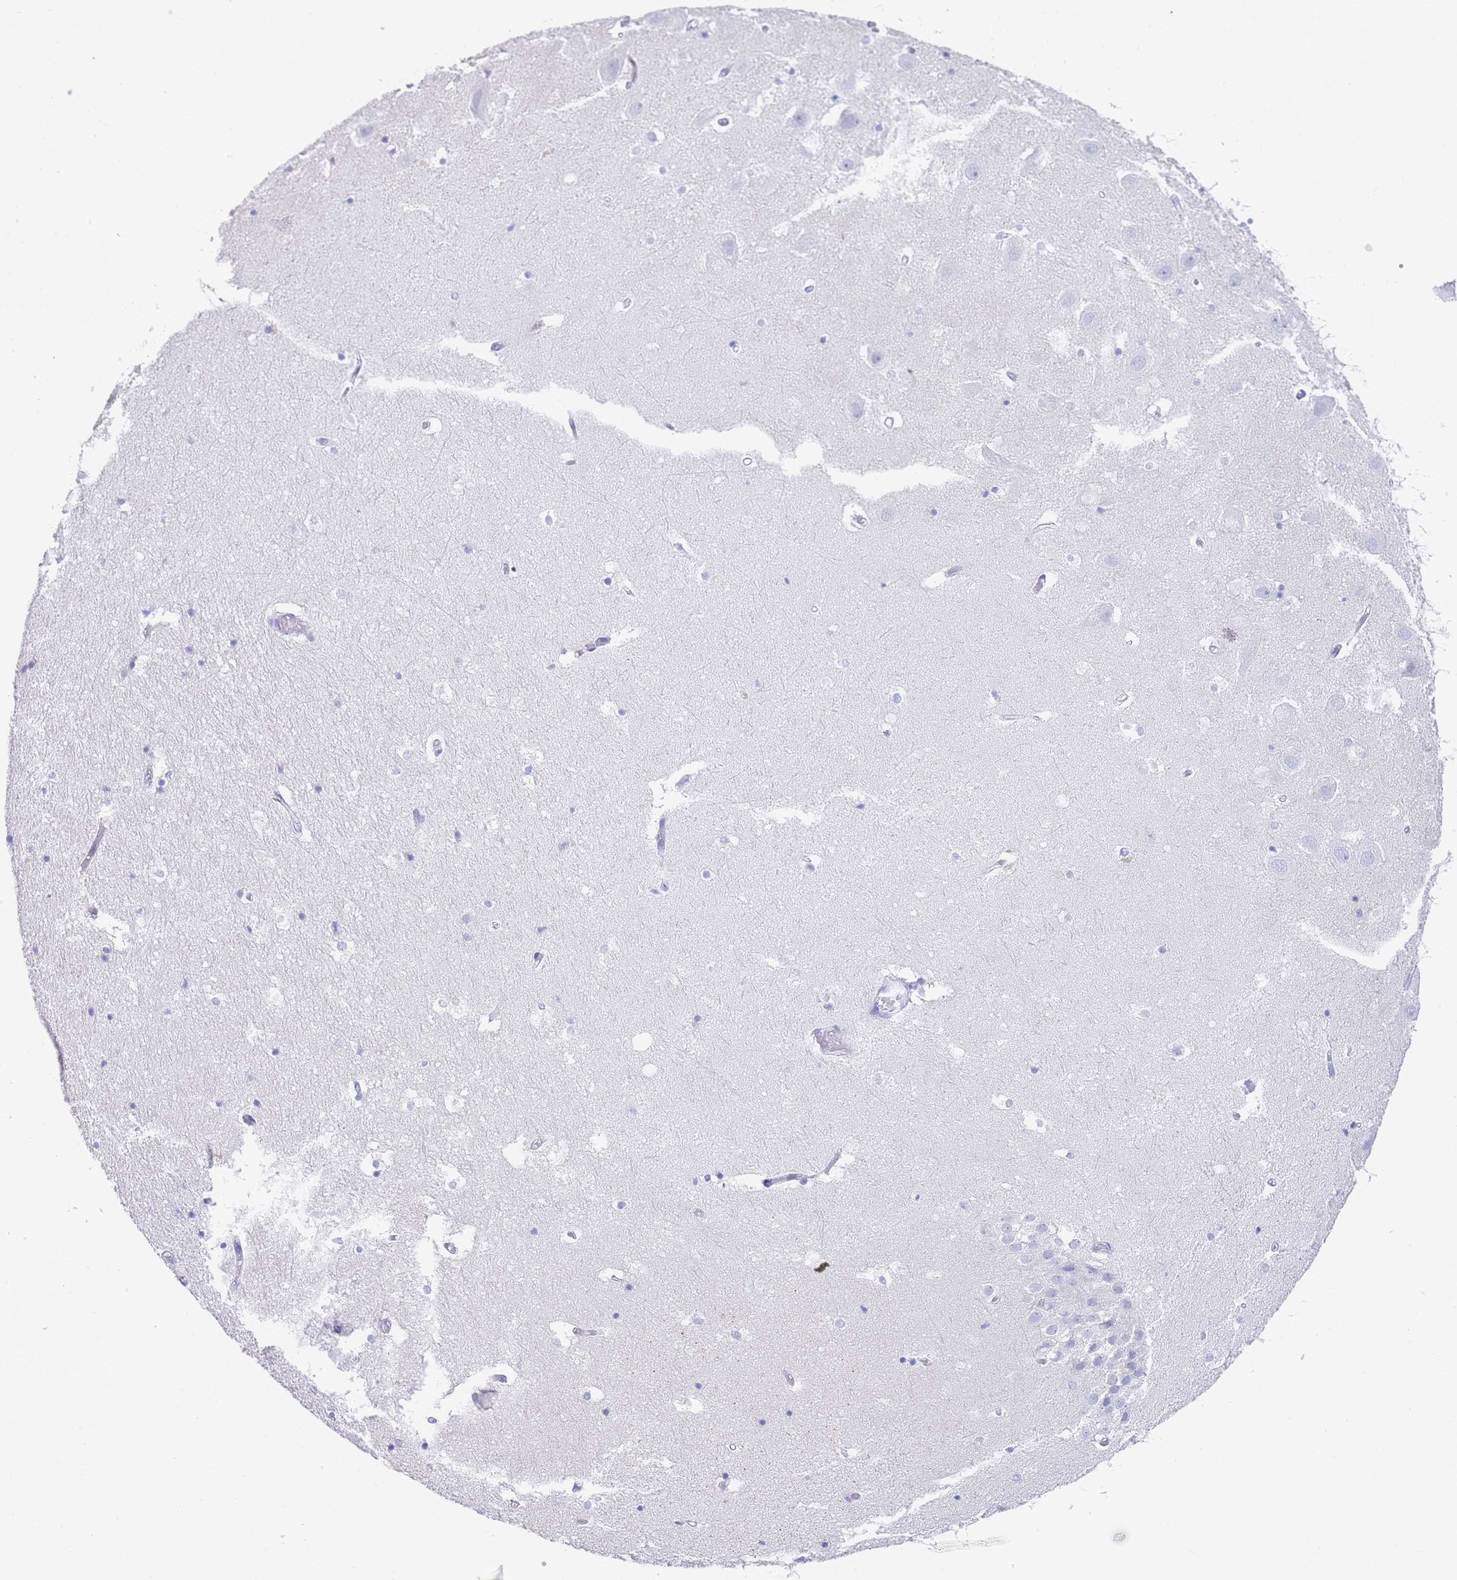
{"staining": {"intensity": "negative", "quantity": "none", "location": "none"}, "tissue": "hippocampus", "cell_type": "Glial cells", "image_type": "normal", "snomed": [{"axis": "morphology", "description": "Normal tissue, NOS"}, {"axis": "topography", "description": "Hippocampus"}], "caption": "IHC photomicrograph of unremarkable human hippocampus stained for a protein (brown), which displays no staining in glial cells.", "gene": "LZTFL1", "patient": {"sex": "female", "age": 52}}